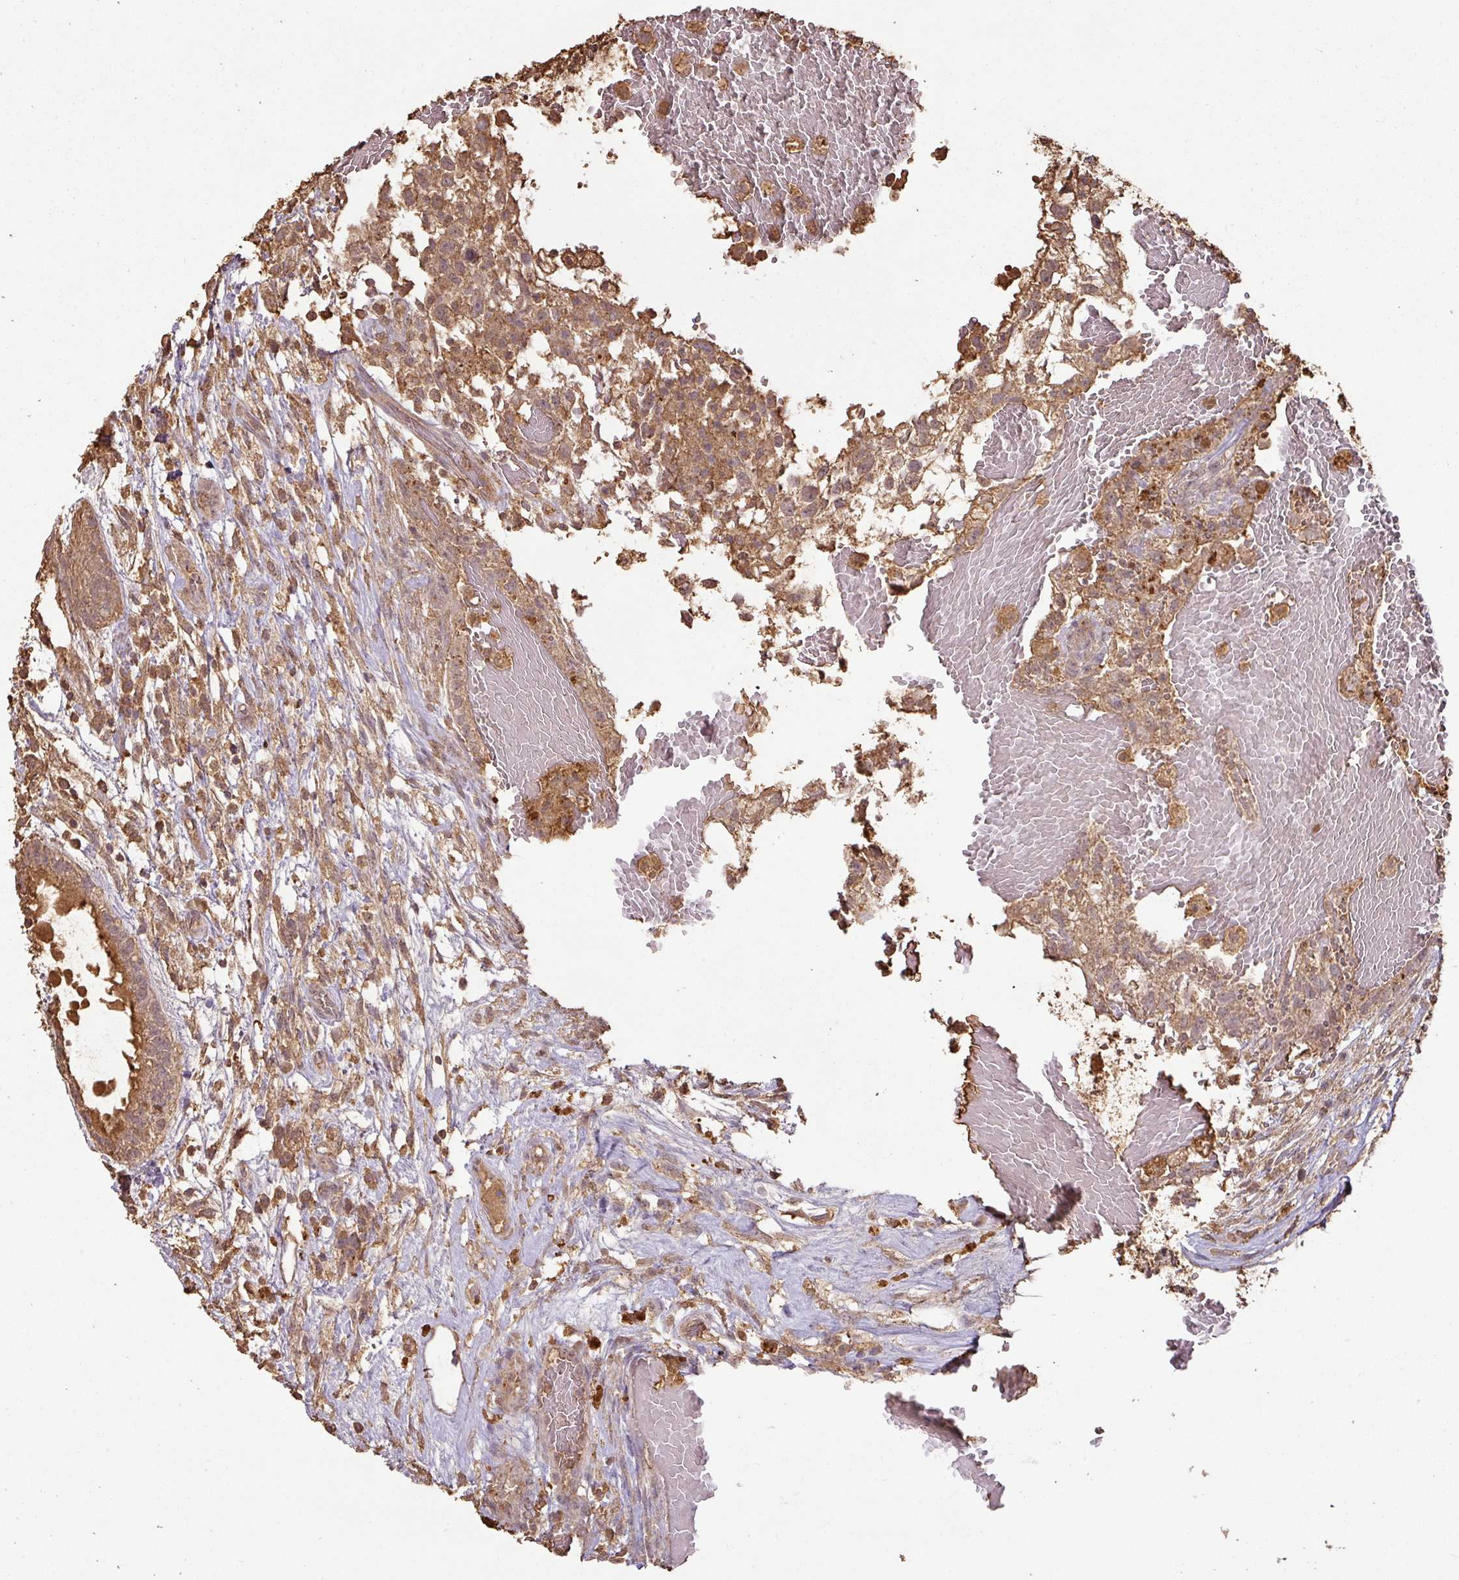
{"staining": {"intensity": "moderate", "quantity": ">75%", "location": "cytoplasmic/membranous"}, "tissue": "testis cancer", "cell_type": "Tumor cells", "image_type": "cancer", "snomed": [{"axis": "morphology", "description": "Normal tissue, NOS"}, {"axis": "morphology", "description": "Carcinoma, Embryonal, NOS"}, {"axis": "topography", "description": "Testis"}], "caption": "Immunohistochemical staining of human testis cancer (embryonal carcinoma) reveals medium levels of moderate cytoplasmic/membranous positivity in about >75% of tumor cells. (DAB IHC, brown staining for protein, blue staining for nuclei).", "gene": "ATAT1", "patient": {"sex": "male", "age": 32}}